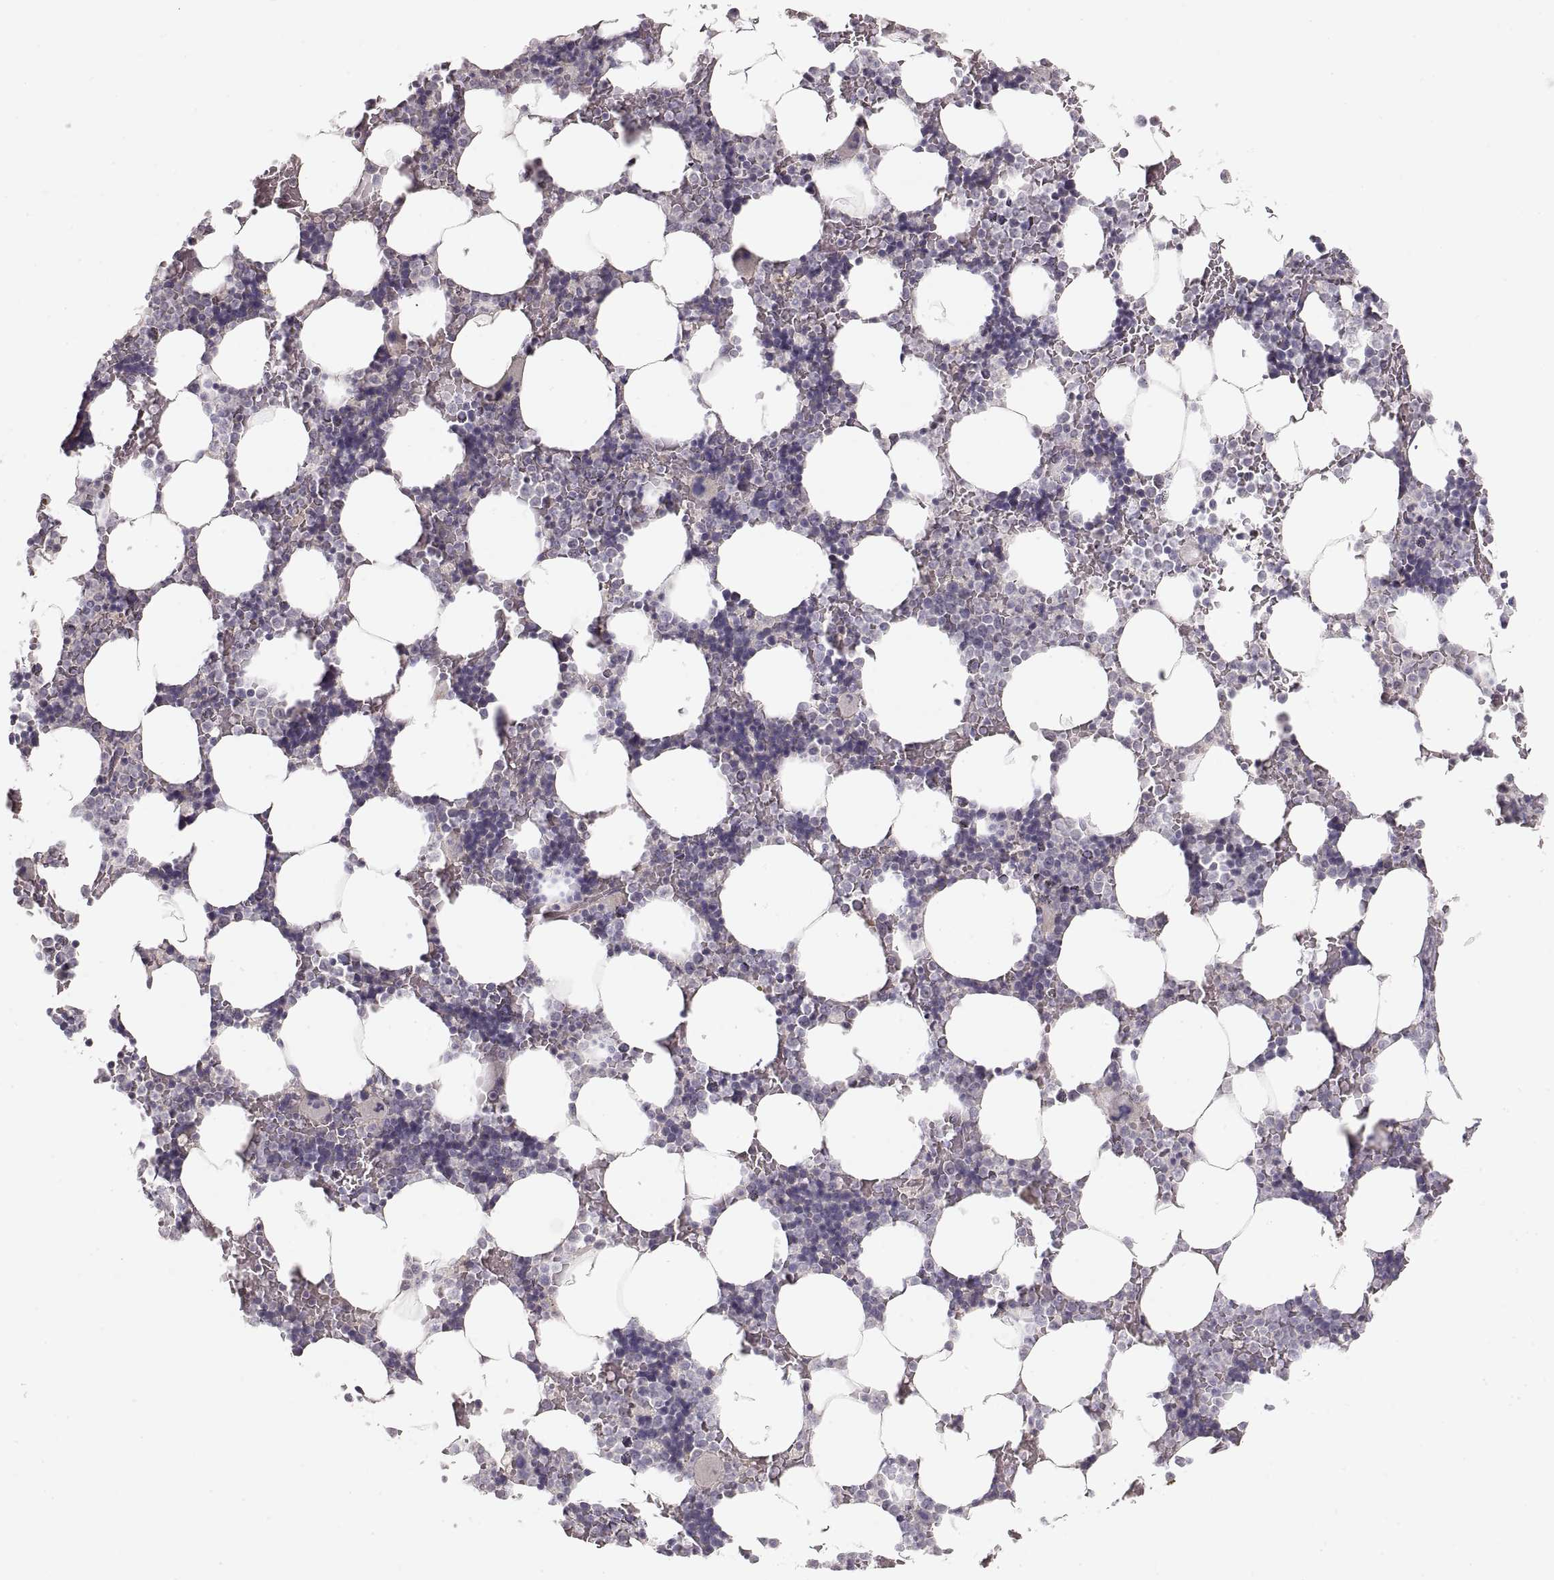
{"staining": {"intensity": "negative", "quantity": "none", "location": "none"}, "tissue": "bone marrow", "cell_type": "Hematopoietic cells", "image_type": "normal", "snomed": [{"axis": "morphology", "description": "Normal tissue, NOS"}, {"axis": "topography", "description": "Bone marrow"}], "caption": "Hematopoietic cells are negative for protein expression in normal human bone marrow.", "gene": "PCSK2", "patient": {"sex": "male", "age": 51}}